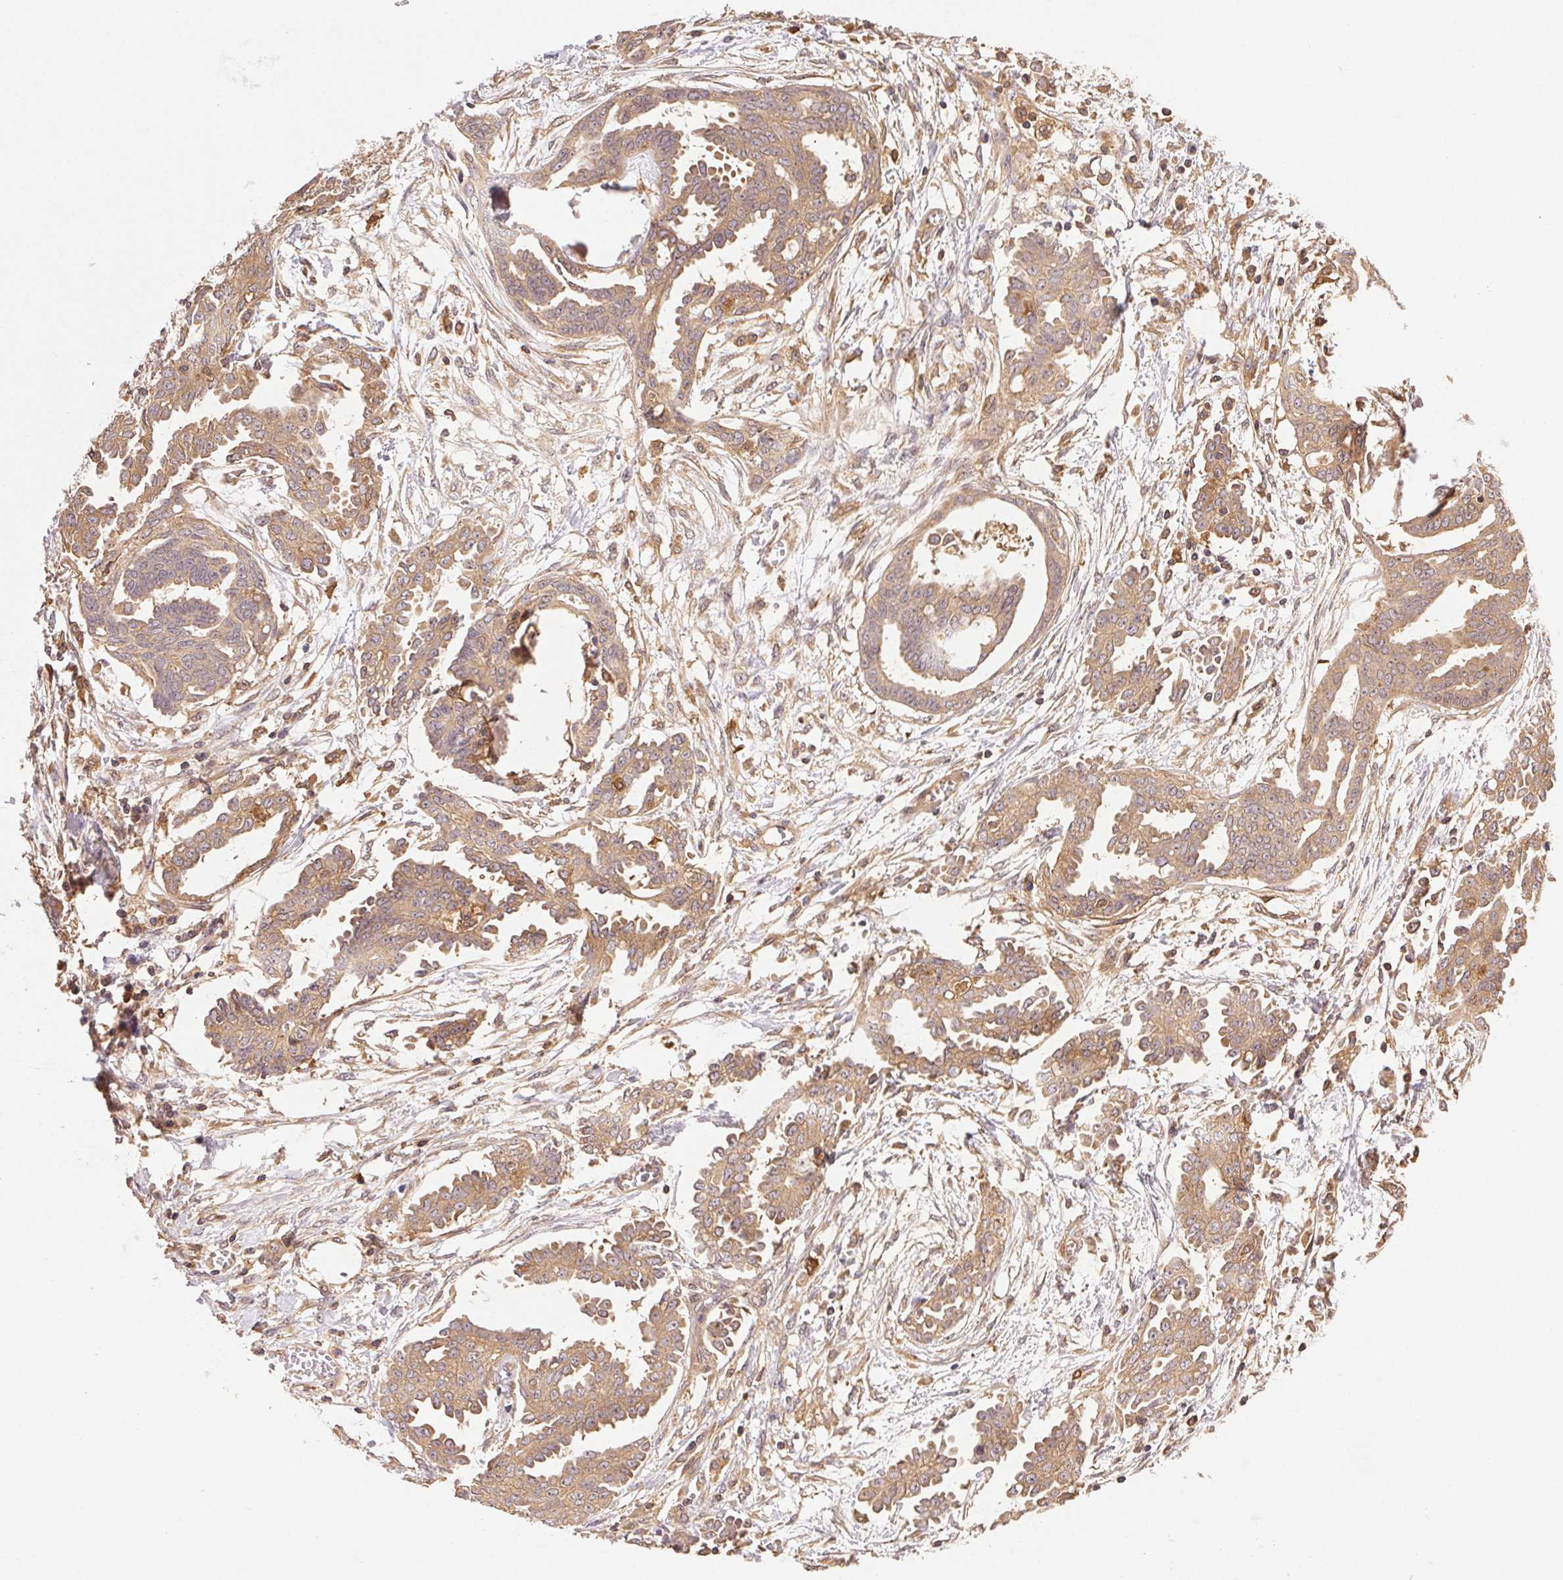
{"staining": {"intensity": "weak", "quantity": ">75%", "location": "cytoplasmic/membranous"}, "tissue": "ovarian cancer", "cell_type": "Tumor cells", "image_type": "cancer", "snomed": [{"axis": "morphology", "description": "Cystadenocarcinoma, serous, NOS"}, {"axis": "topography", "description": "Ovary"}], "caption": "Immunohistochemistry (IHC) histopathology image of human ovarian serous cystadenocarcinoma stained for a protein (brown), which reveals low levels of weak cytoplasmic/membranous staining in approximately >75% of tumor cells.", "gene": "GDI2", "patient": {"sex": "female", "age": 71}}